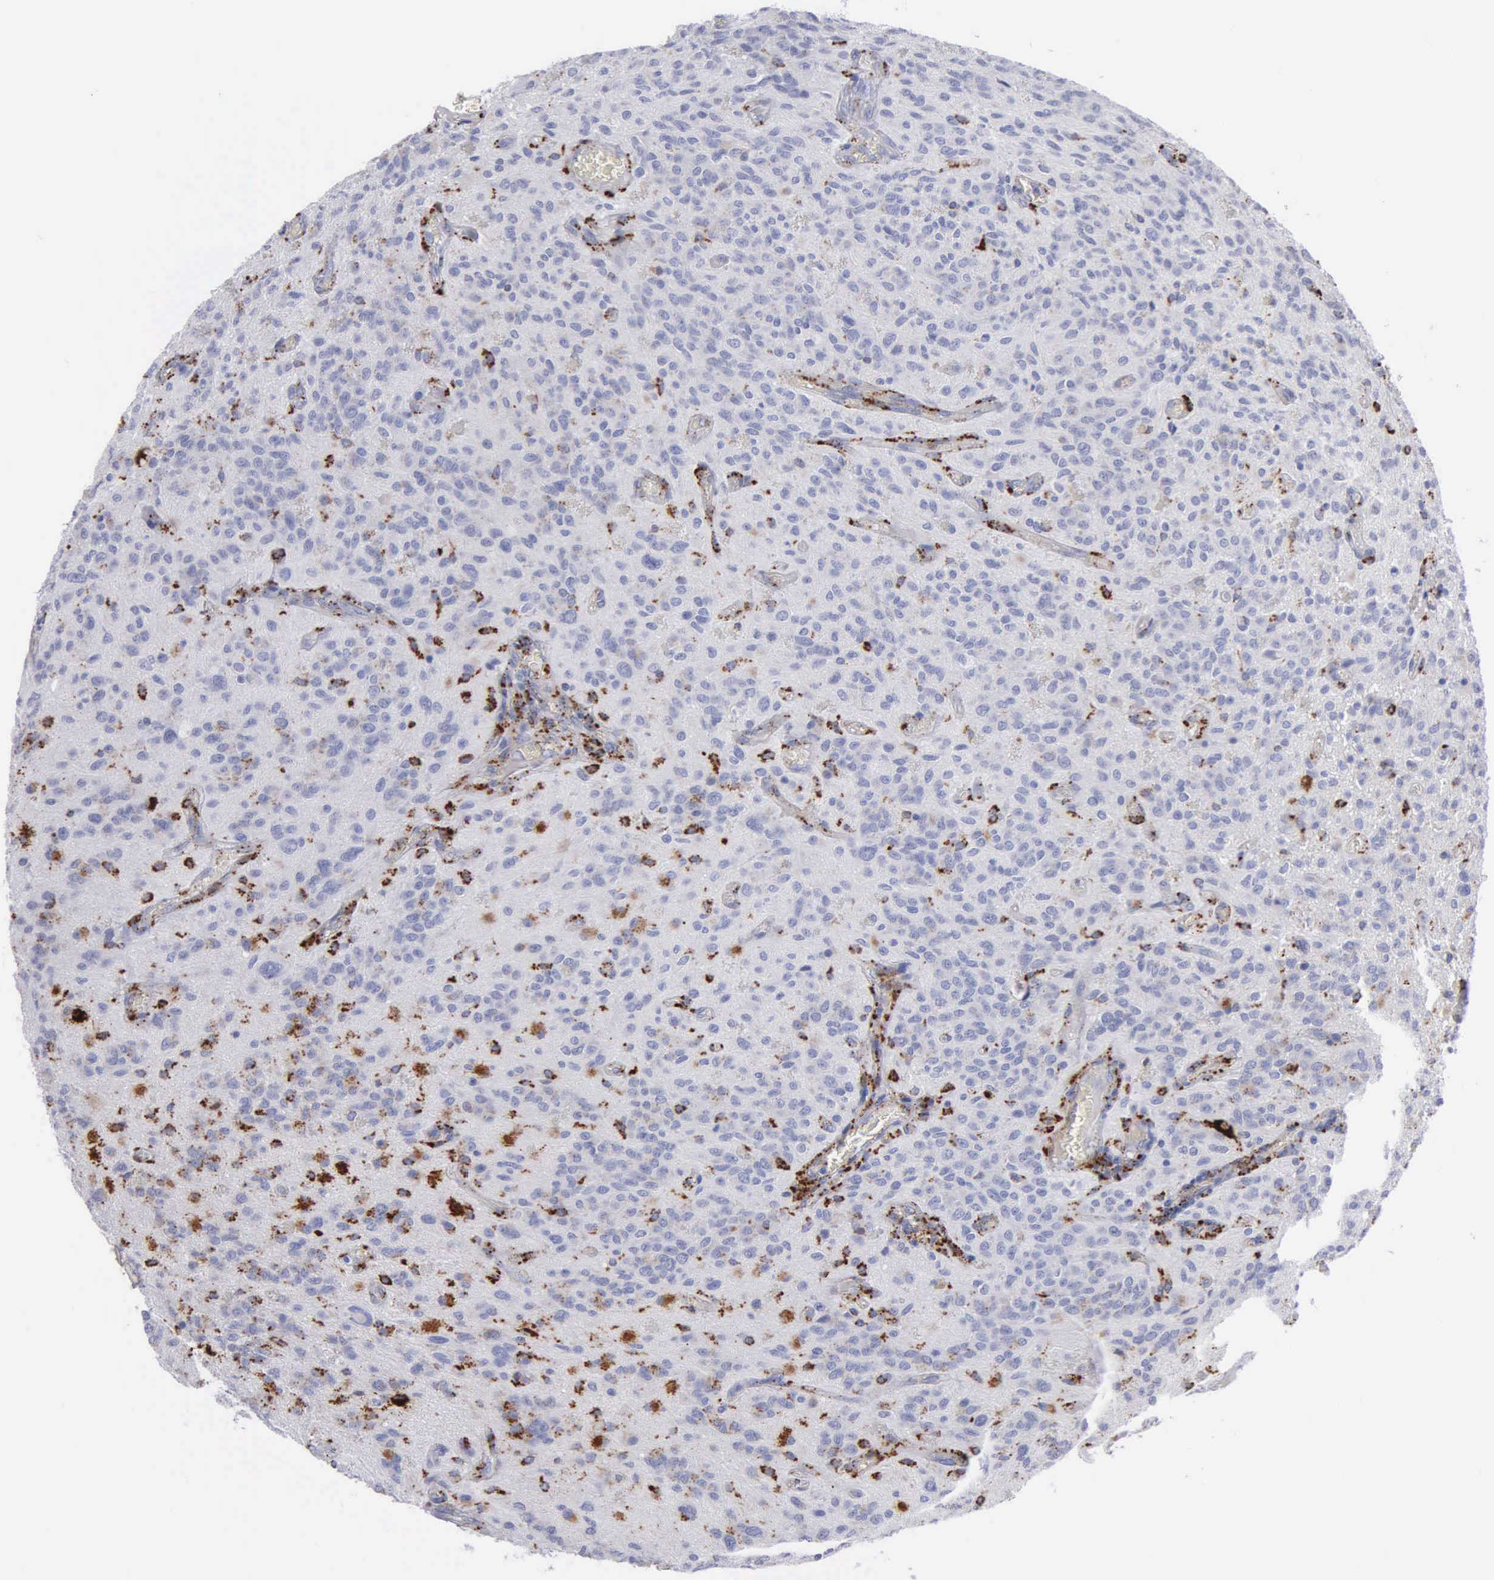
{"staining": {"intensity": "moderate", "quantity": "<25%", "location": "cytoplasmic/membranous"}, "tissue": "glioma", "cell_type": "Tumor cells", "image_type": "cancer", "snomed": [{"axis": "morphology", "description": "Glioma, malignant, Low grade"}, {"axis": "topography", "description": "Brain"}], "caption": "About <25% of tumor cells in human glioma show moderate cytoplasmic/membranous protein staining as visualized by brown immunohistochemical staining.", "gene": "CTSH", "patient": {"sex": "female", "age": 15}}